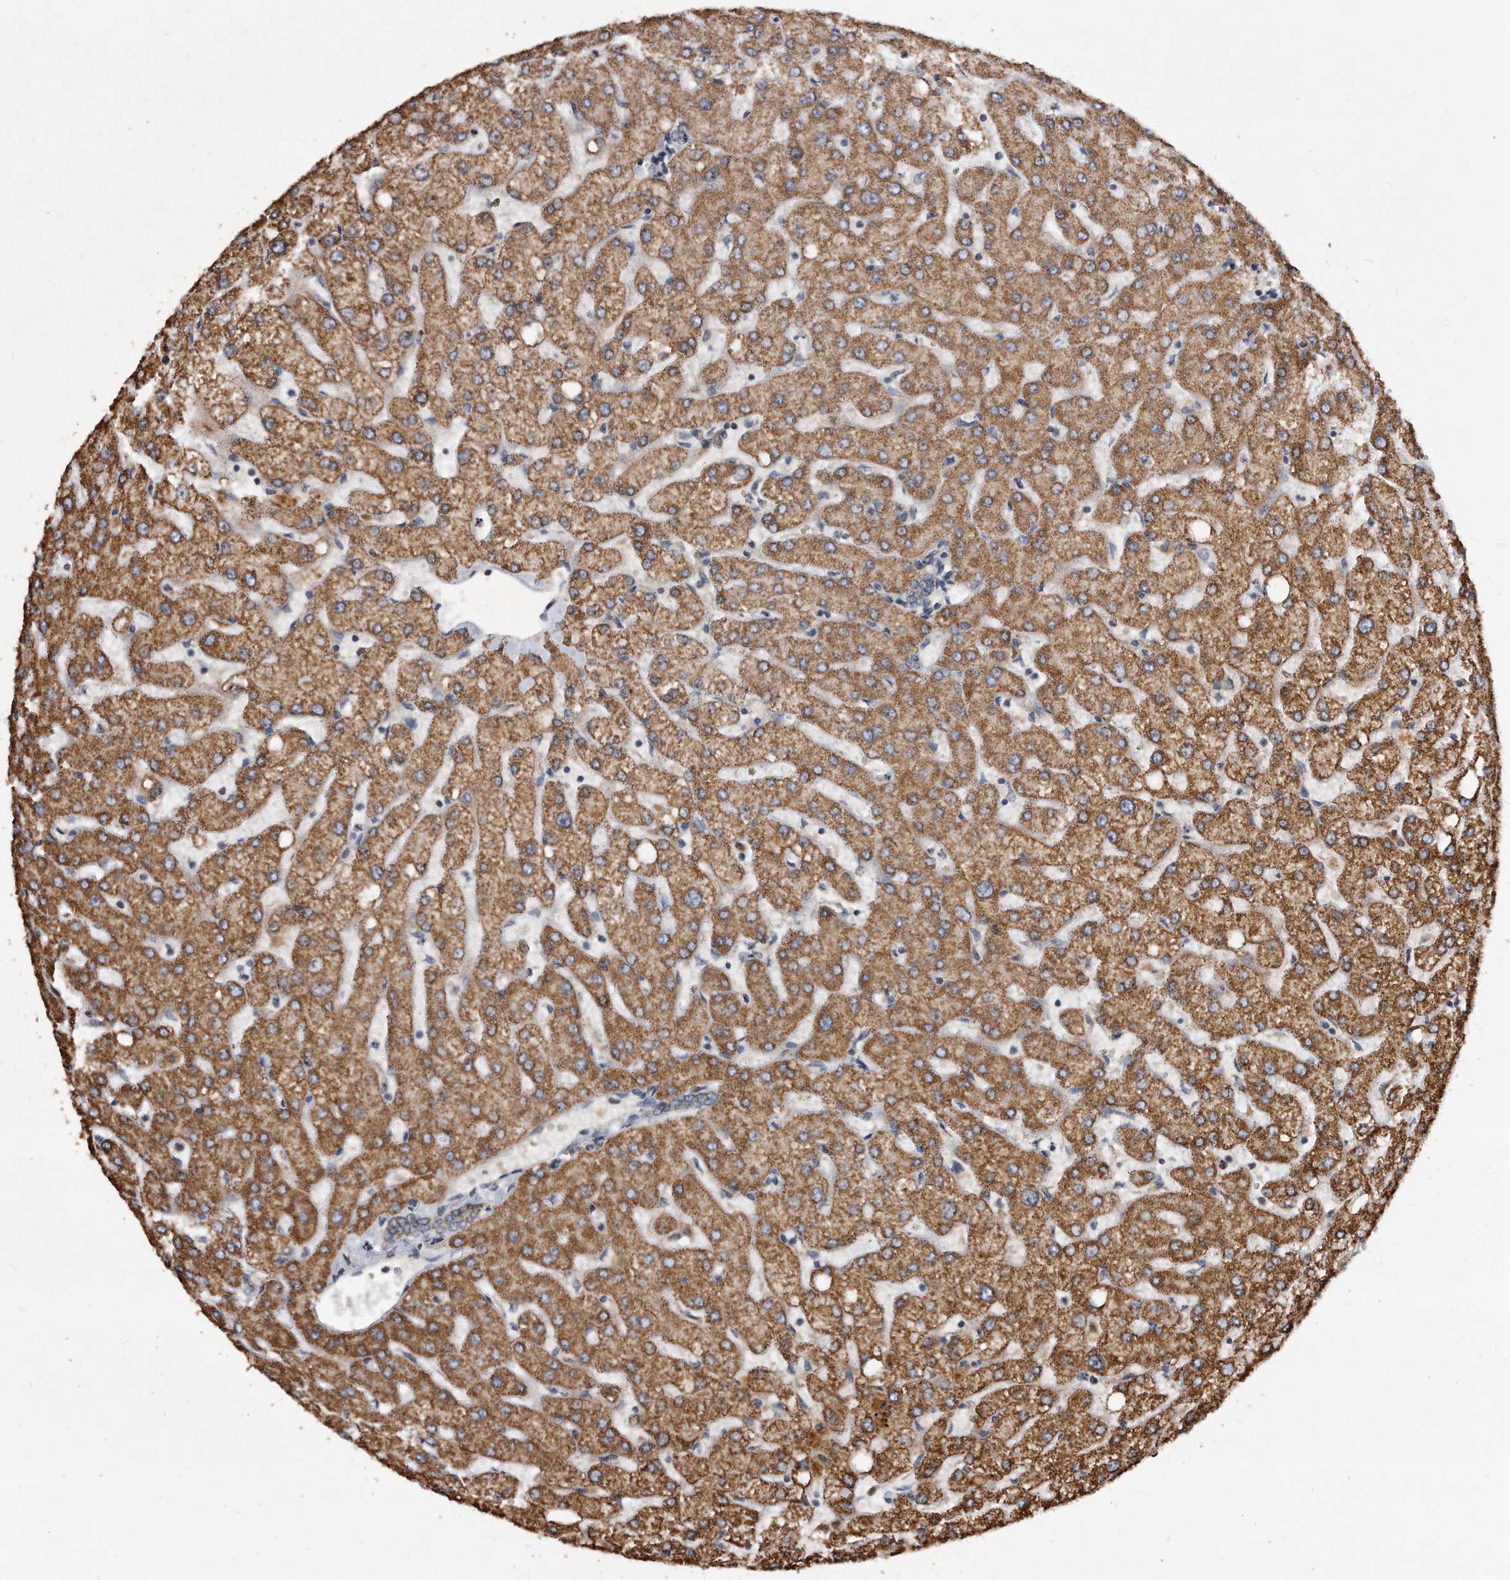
{"staining": {"intensity": "weak", "quantity": "25%-75%", "location": "cytoplasmic/membranous"}, "tissue": "liver", "cell_type": "Cholangiocytes", "image_type": "normal", "snomed": [{"axis": "morphology", "description": "Normal tissue, NOS"}, {"axis": "topography", "description": "Liver"}], "caption": "Immunohistochemical staining of normal liver demonstrates low levels of weak cytoplasmic/membranous staining in approximately 25%-75% of cholangiocytes.", "gene": "PPP5C", "patient": {"sex": "female", "age": 54}}